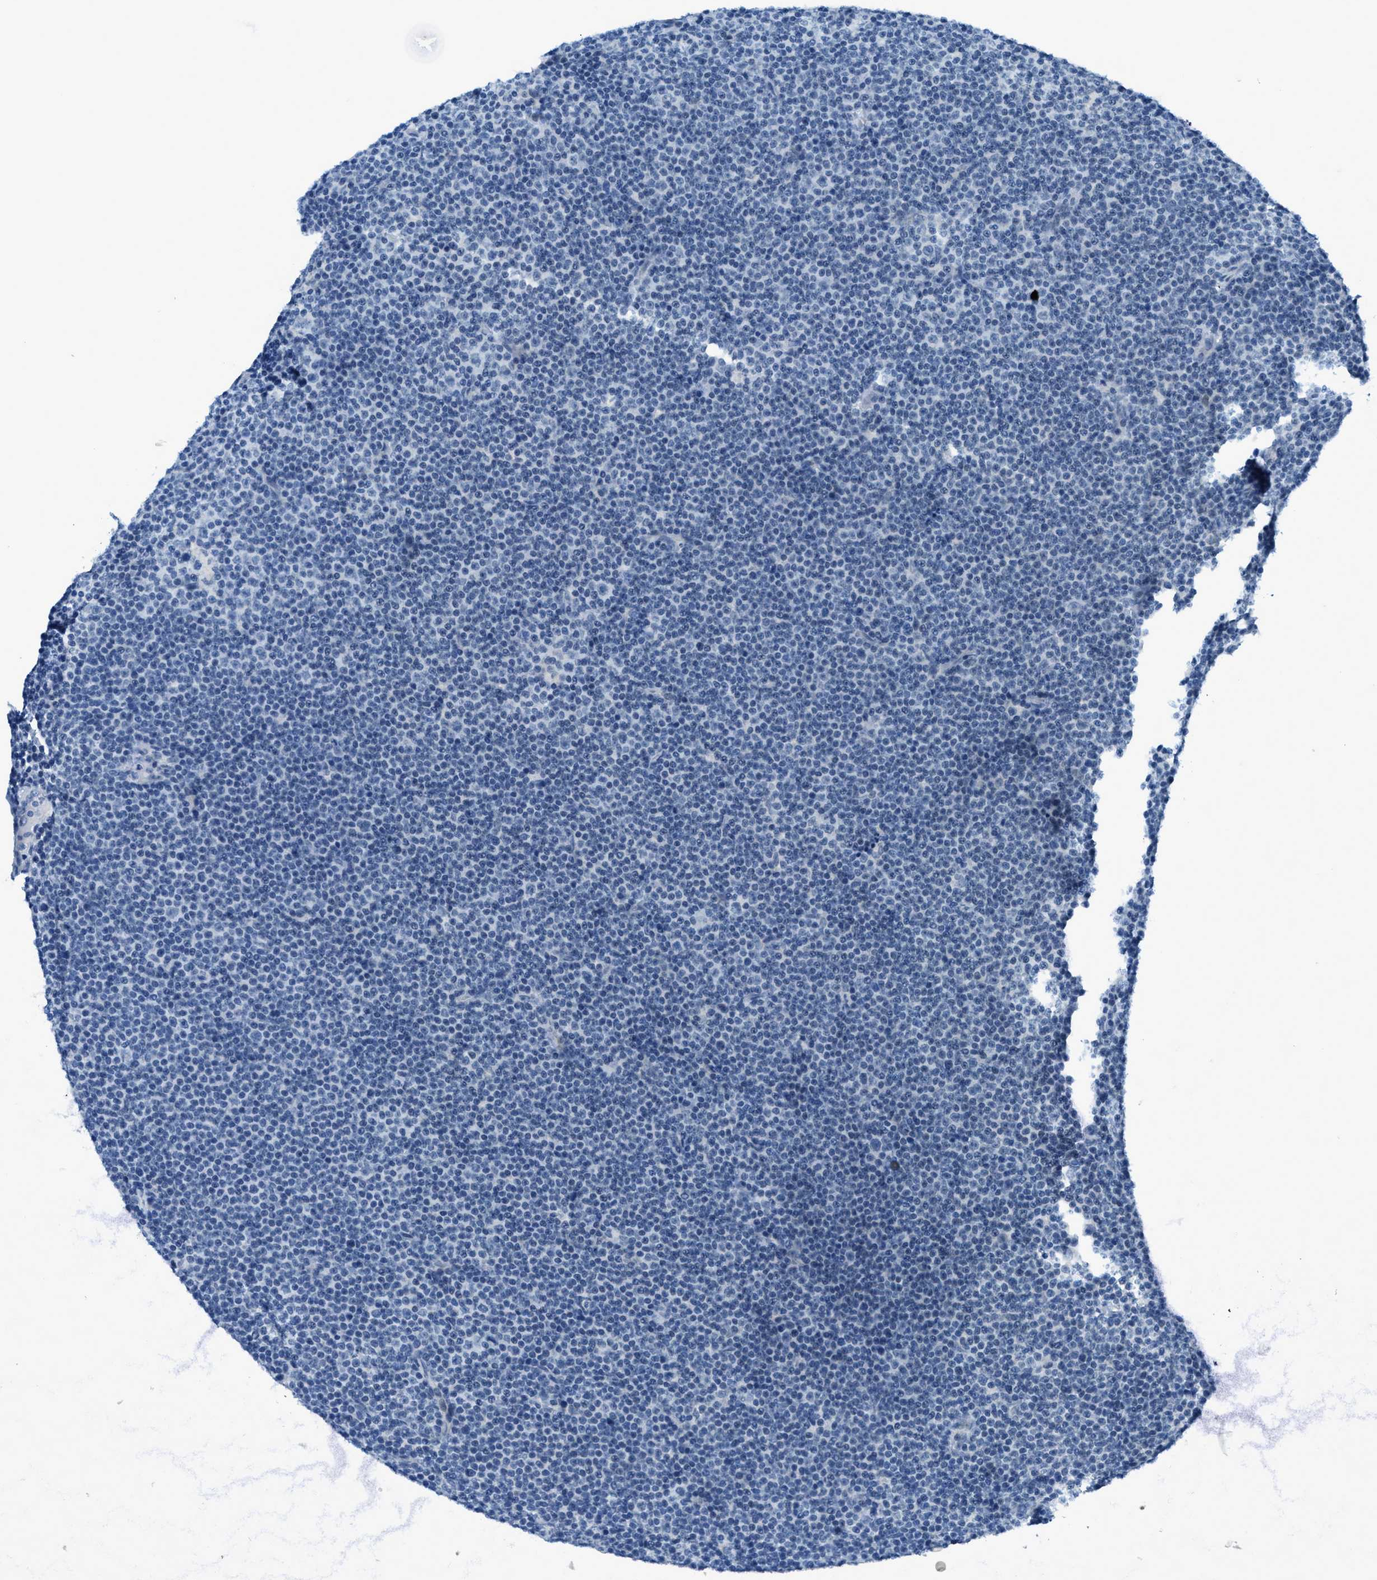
{"staining": {"intensity": "negative", "quantity": "none", "location": "none"}, "tissue": "lymphoma", "cell_type": "Tumor cells", "image_type": "cancer", "snomed": [{"axis": "morphology", "description": "Malignant lymphoma, non-Hodgkin's type, Low grade"}, {"axis": "topography", "description": "Lymph node"}], "caption": "Immunohistochemistry micrograph of neoplastic tissue: low-grade malignant lymphoma, non-Hodgkin's type stained with DAB (3,3'-diaminobenzidine) displays no significant protein positivity in tumor cells. (DAB (3,3'-diaminobenzidine) immunohistochemistry, high magnification).", "gene": "KLHL8", "patient": {"sex": "female", "age": 67}}